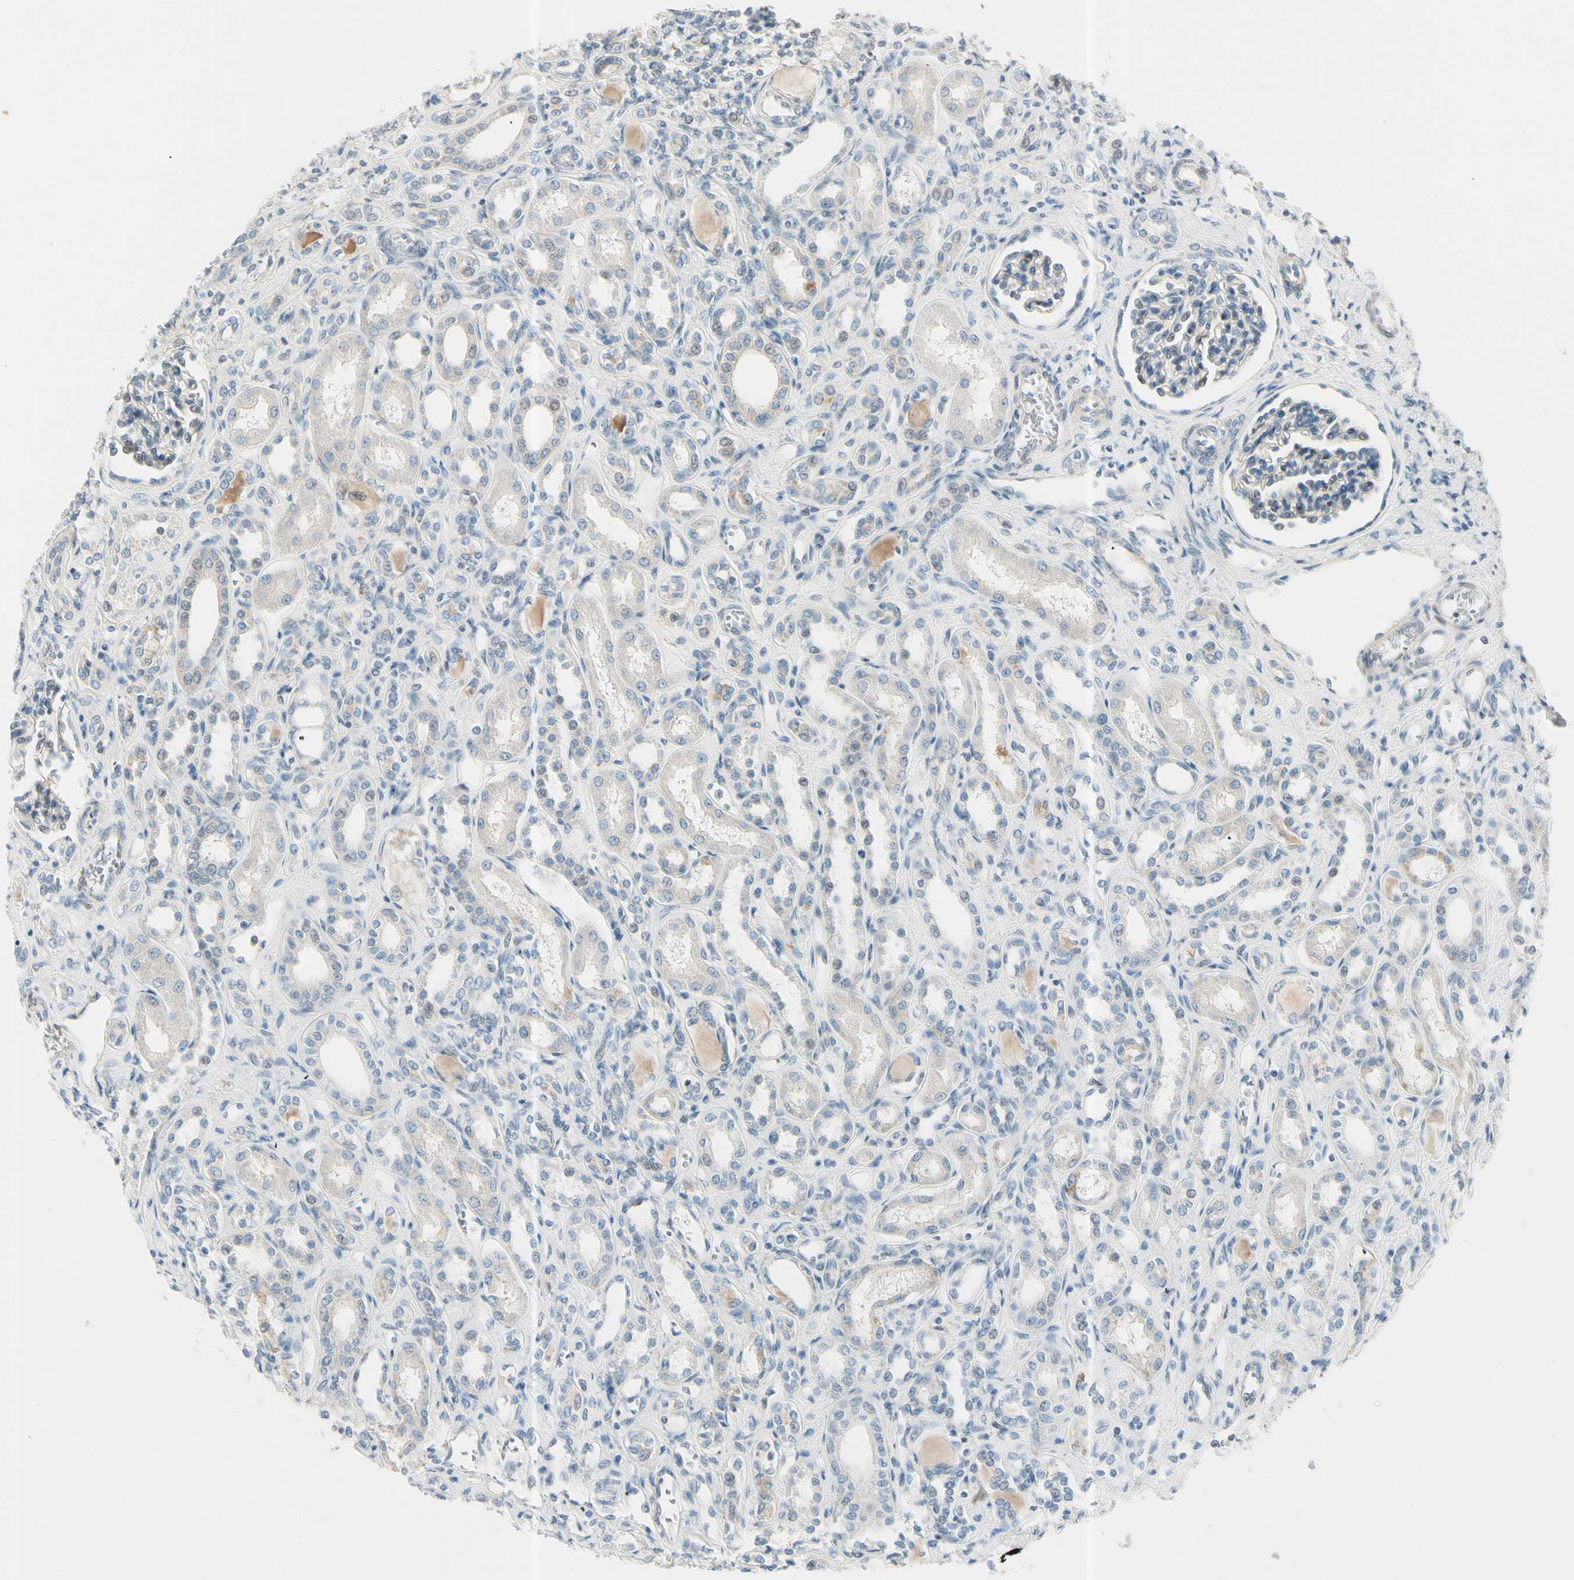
{"staining": {"intensity": "strong", "quantity": "25%-75%", "location": "cytoplasmic/membranous"}, "tissue": "kidney", "cell_type": "Cells in glomeruli", "image_type": "normal", "snomed": [{"axis": "morphology", "description": "Normal tissue, NOS"}, {"axis": "topography", "description": "Kidney"}], "caption": "Cells in glomeruli demonstrate strong cytoplasmic/membranous expression in about 25%-75% of cells in unremarkable kidney. (IHC, brightfield microscopy, high magnification).", "gene": "CYP2E1", "patient": {"sex": "male", "age": 7}}